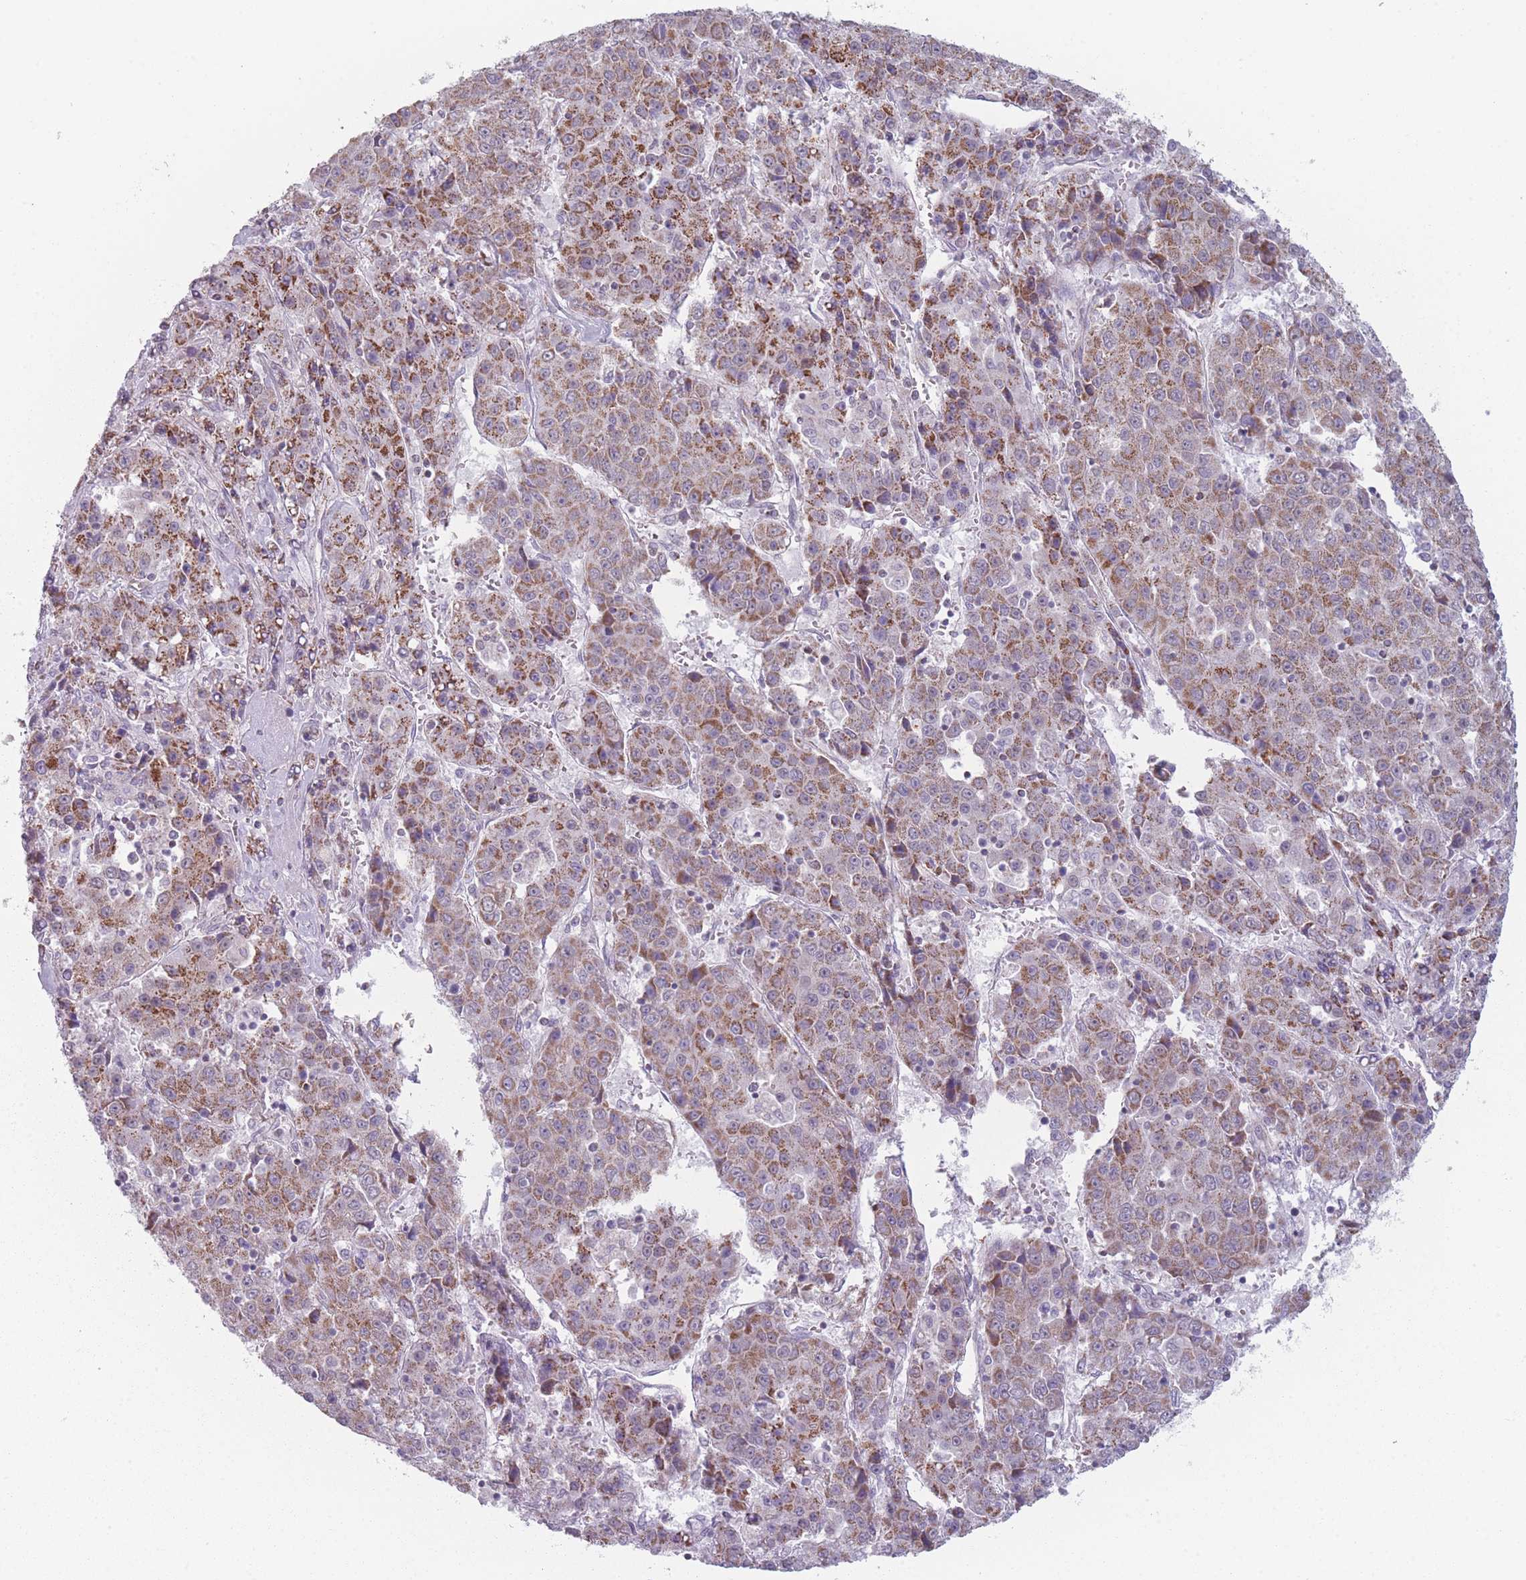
{"staining": {"intensity": "moderate", "quantity": ">75%", "location": "cytoplasmic/membranous"}, "tissue": "liver cancer", "cell_type": "Tumor cells", "image_type": "cancer", "snomed": [{"axis": "morphology", "description": "Carcinoma, Hepatocellular, NOS"}, {"axis": "topography", "description": "Liver"}], "caption": "A photomicrograph showing moderate cytoplasmic/membranous positivity in about >75% of tumor cells in liver hepatocellular carcinoma, as visualized by brown immunohistochemical staining.", "gene": "DCHS1", "patient": {"sex": "female", "age": 53}}